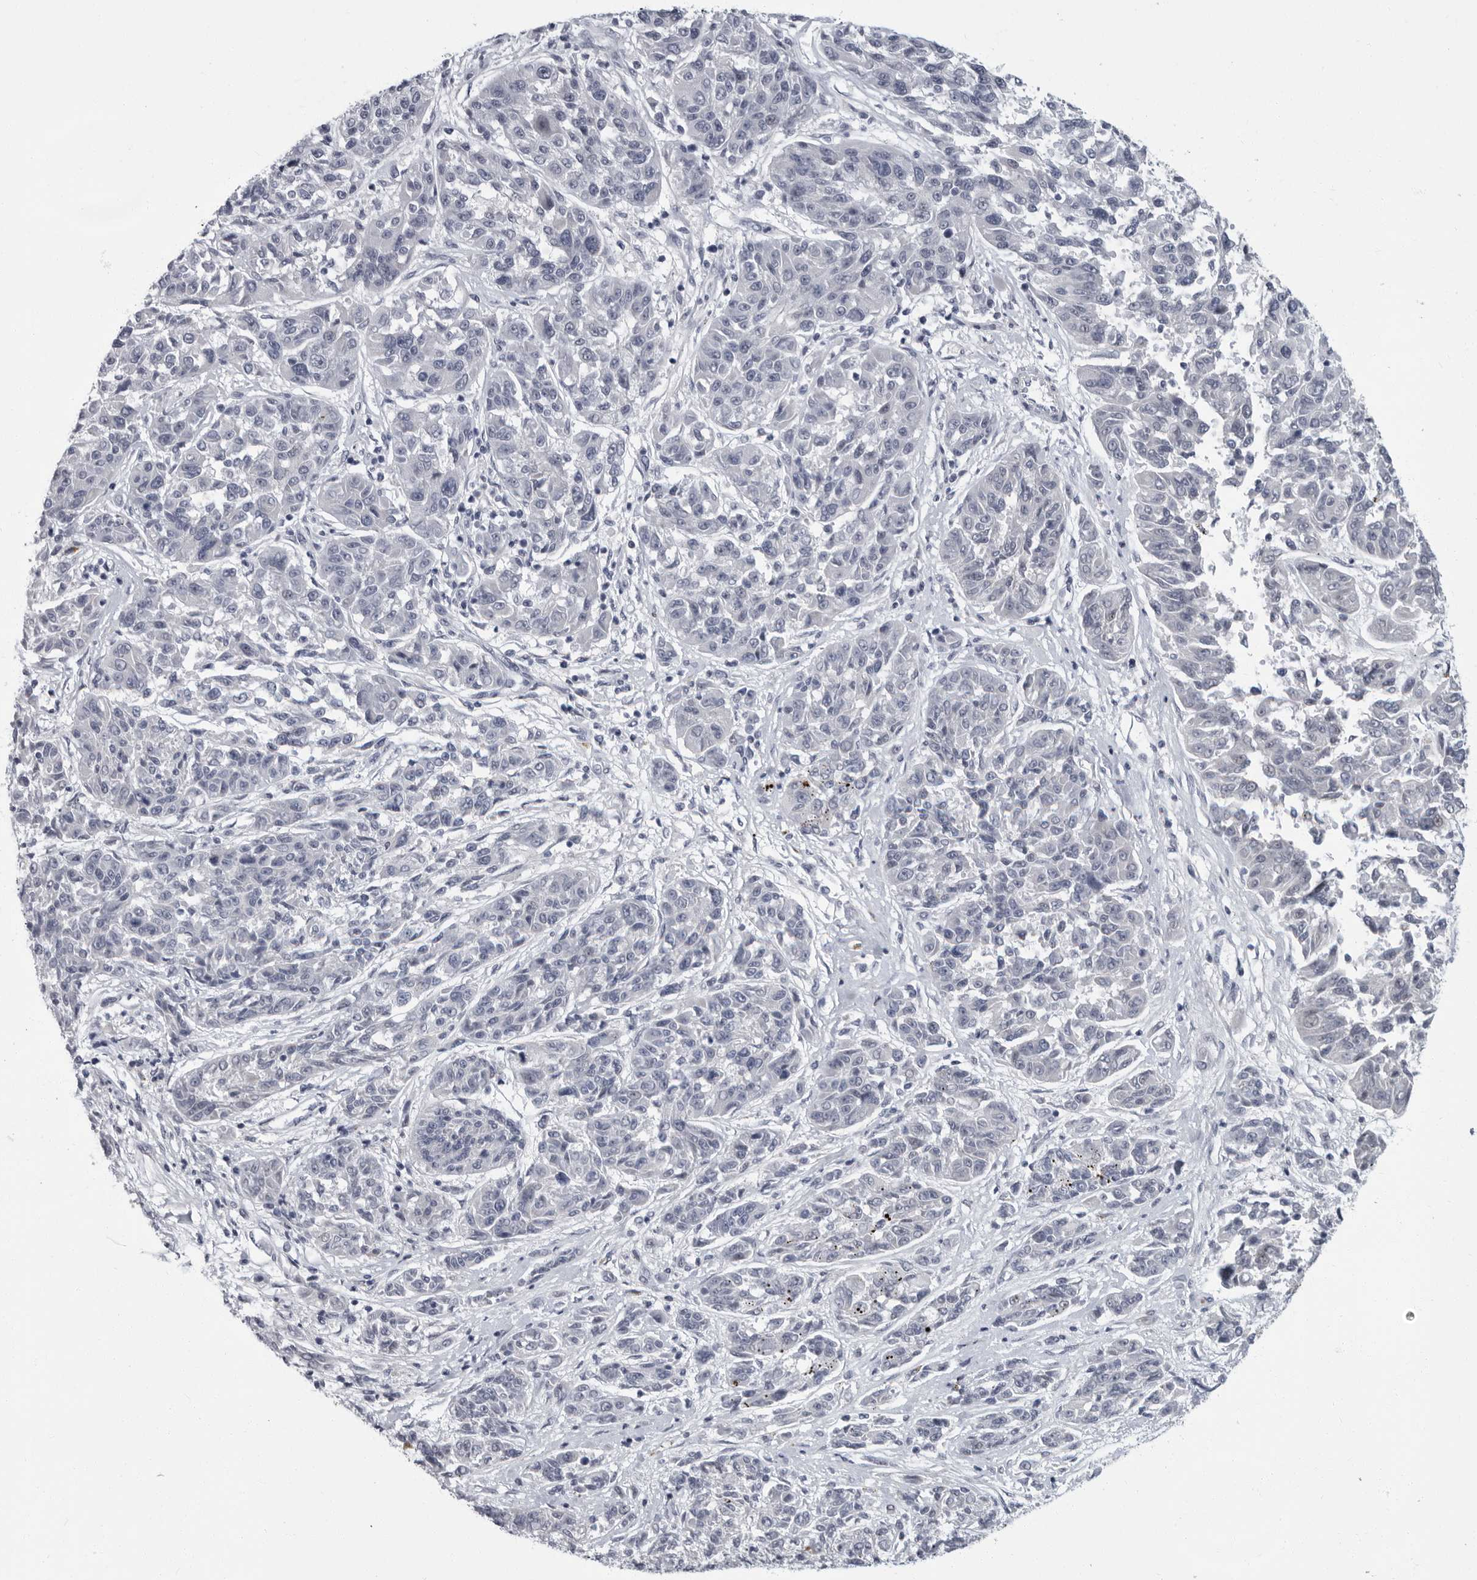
{"staining": {"intensity": "negative", "quantity": "none", "location": "none"}, "tissue": "melanoma", "cell_type": "Tumor cells", "image_type": "cancer", "snomed": [{"axis": "morphology", "description": "Malignant melanoma, NOS"}, {"axis": "topography", "description": "Skin"}], "caption": "Tumor cells are negative for protein expression in human malignant melanoma.", "gene": "SLC25A39", "patient": {"sex": "male", "age": 53}}